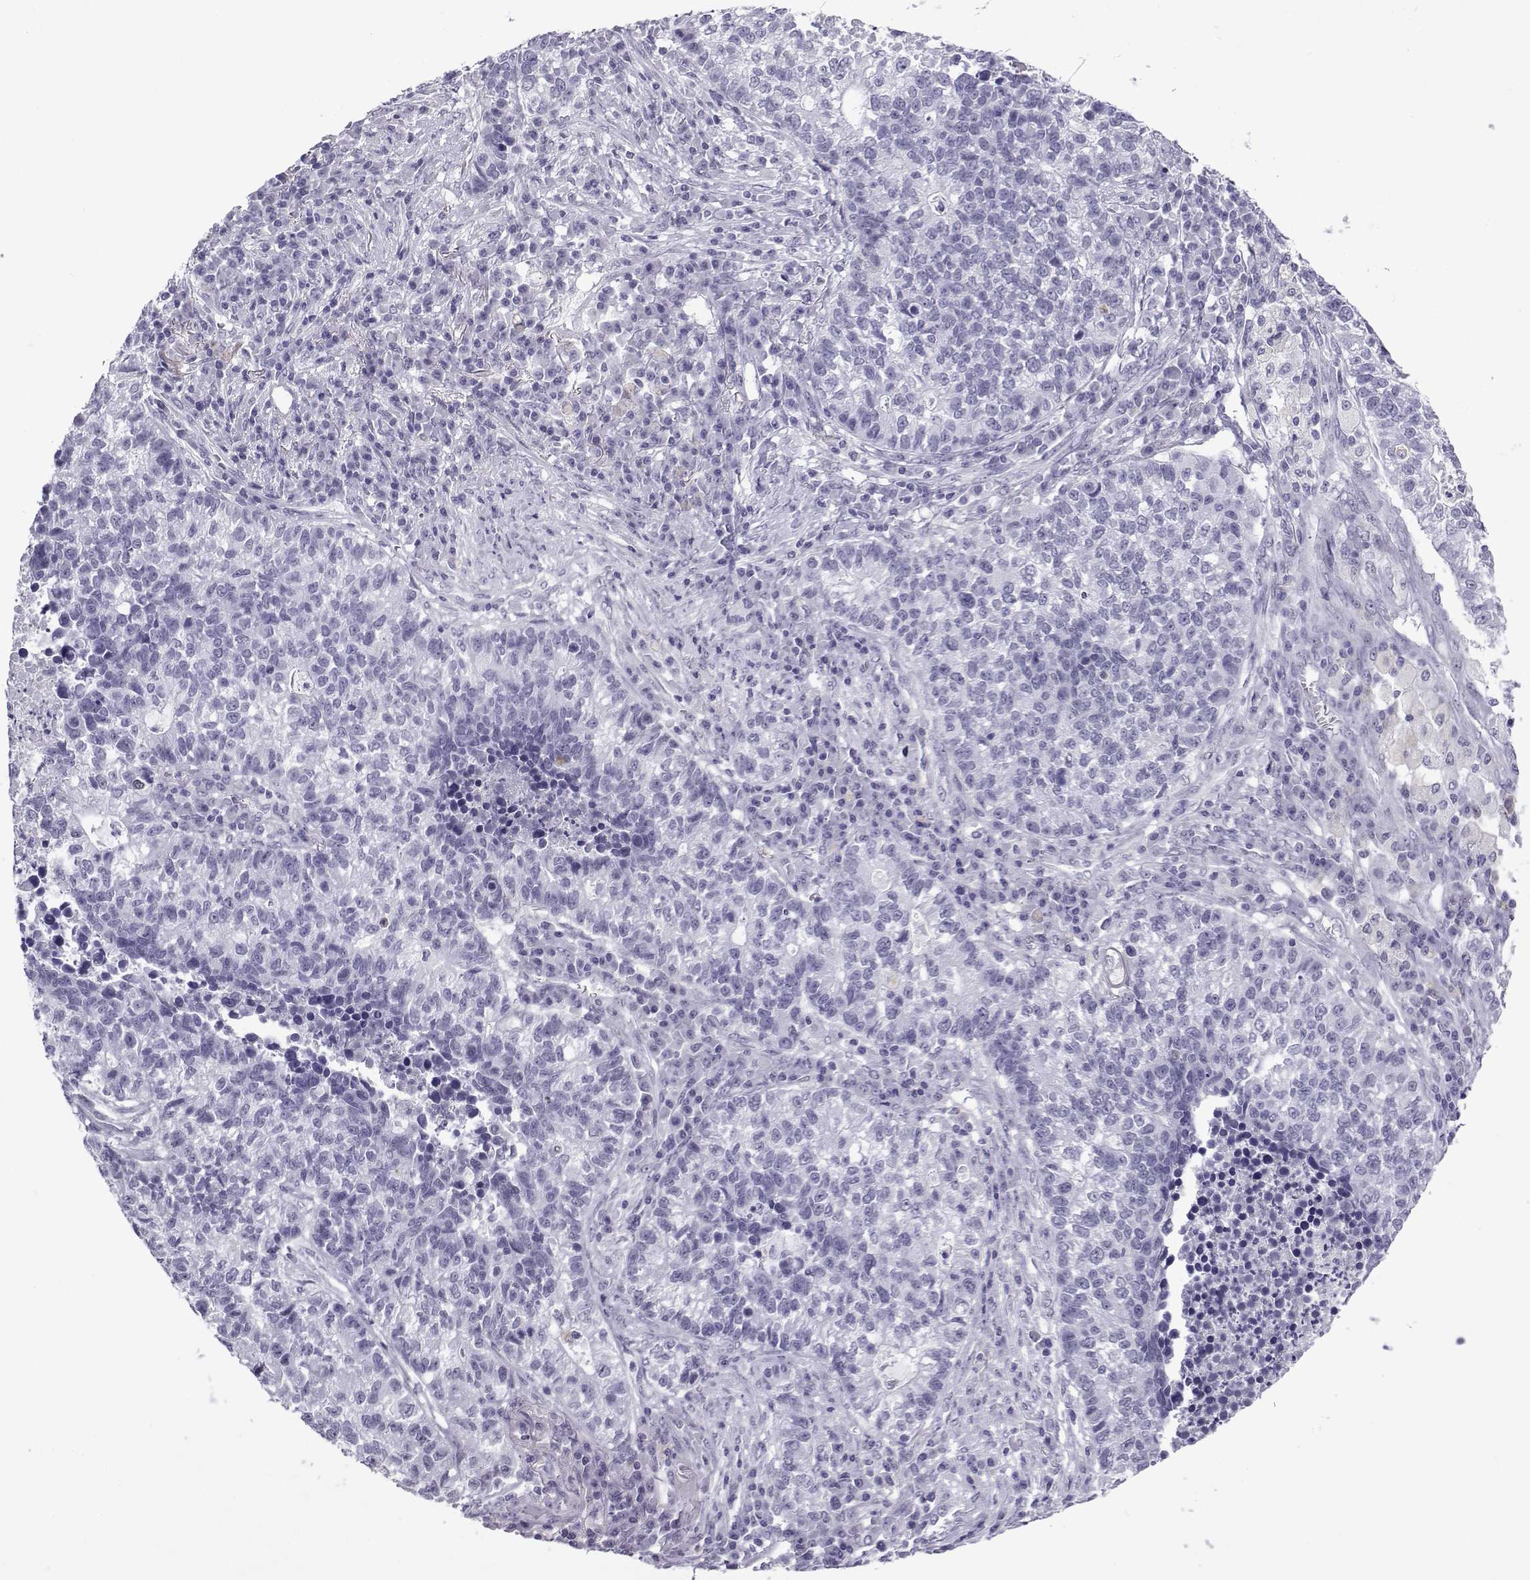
{"staining": {"intensity": "negative", "quantity": "none", "location": "none"}, "tissue": "lung cancer", "cell_type": "Tumor cells", "image_type": "cancer", "snomed": [{"axis": "morphology", "description": "Adenocarcinoma, NOS"}, {"axis": "topography", "description": "Lung"}], "caption": "This micrograph is of lung cancer (adenocarcinoma) stained with immunohistochemistry (IHC) to label a protein in brown with the nuclei are counter-stained blue. There is no expression in tumor cells. The staining was performed using DAB (3,3'-diaminobenzidine) to visualize the protein expression in brown, while the nuclei were stained in blue with hematoxylin (Magnification: 20x).", "gene": "MRGBP", "patient": {"sex": "male", "age": 57}}